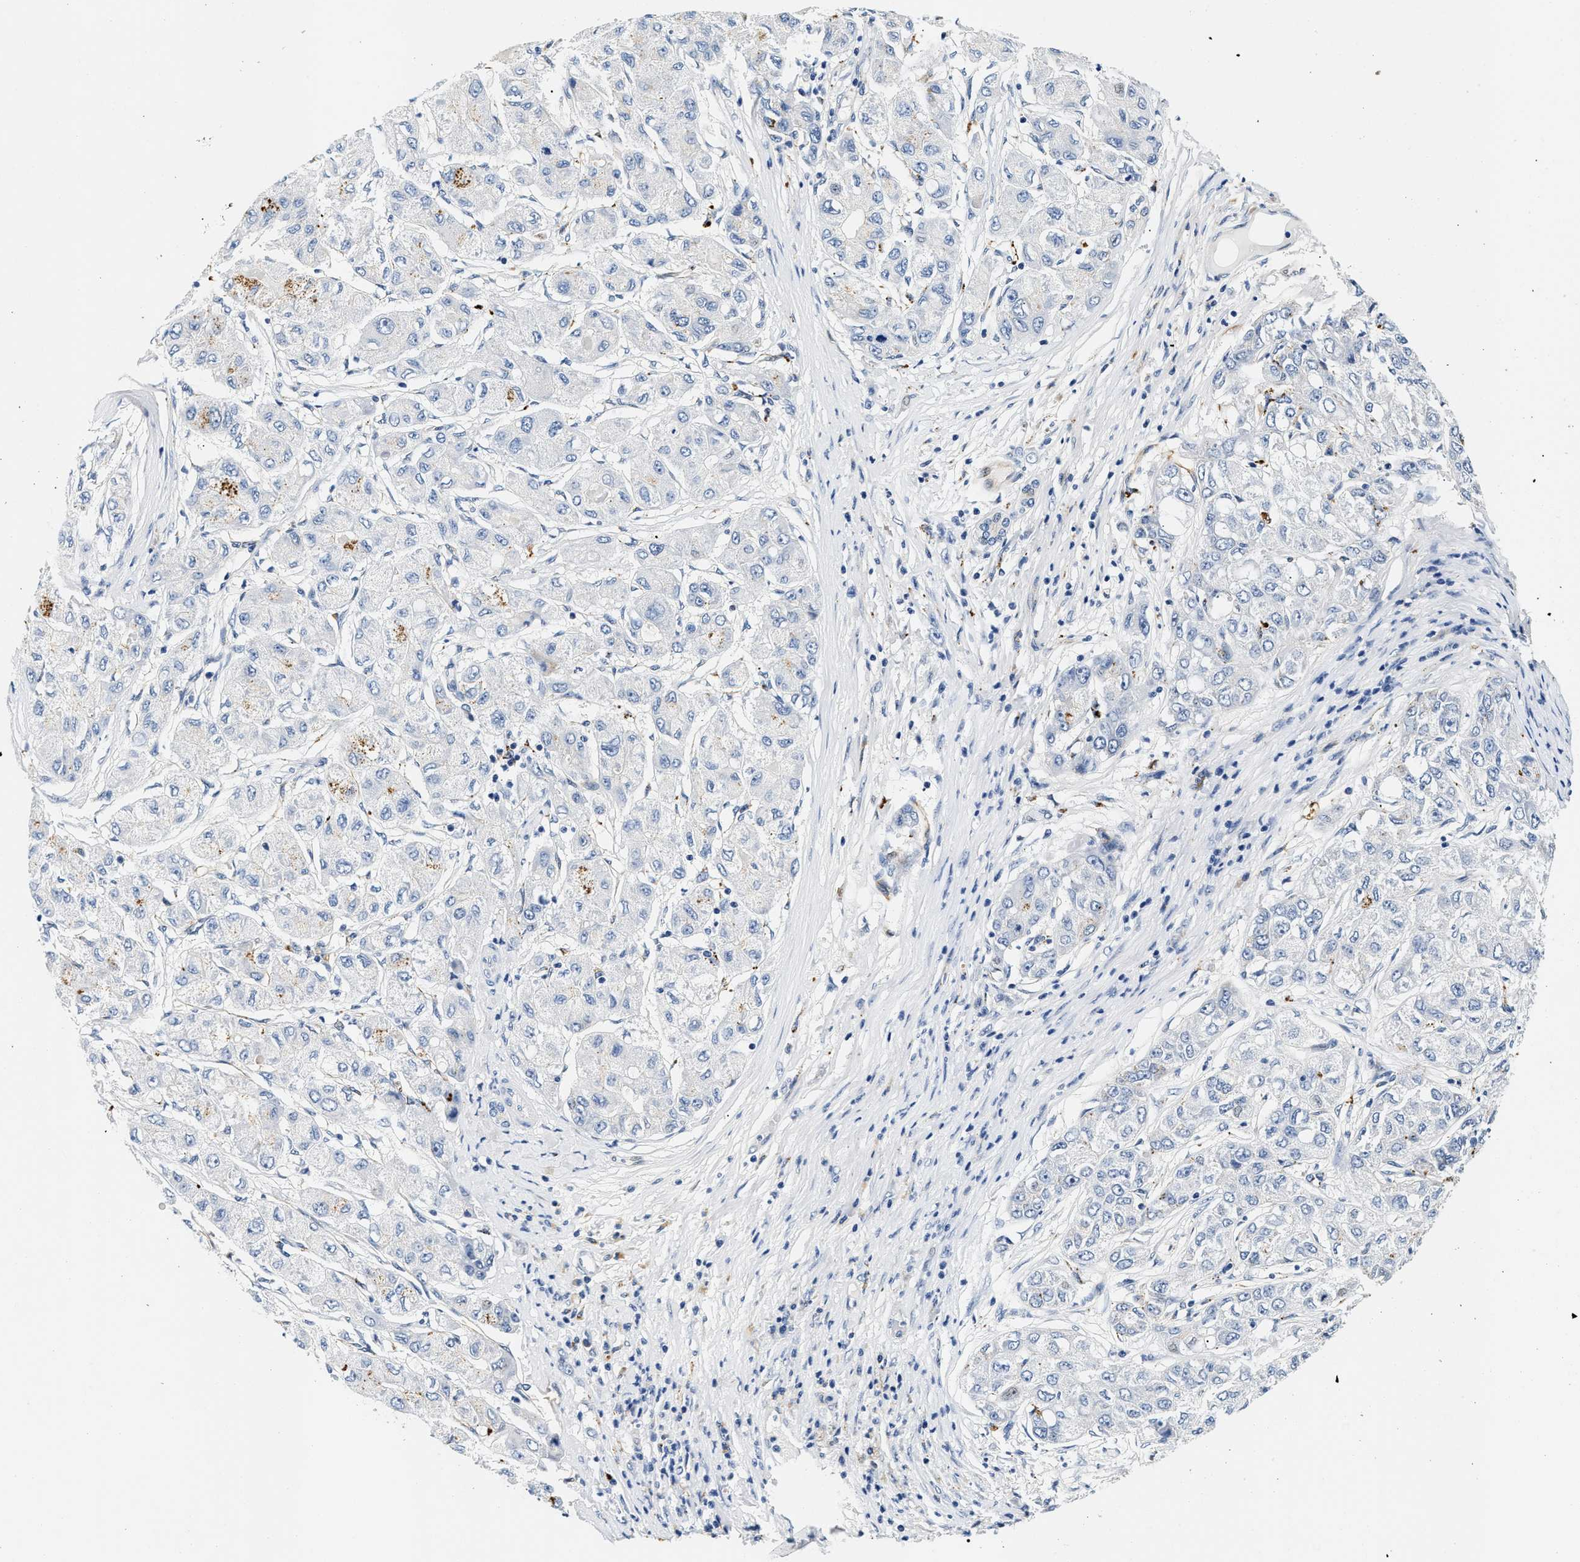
{"staining": {"intensity": "moderate", "quantity": "<25%", "location": "cytoplasmic/membranous"}, "tissue": "liver cancer", "cell_type": "Tumor cells", "image_type": "cancer", "snomed": [{"axis": "morphology", "description": "Carcinoma, Hepatocellular, NOS"}, {"axis": "topography", "description": "Liver"}], "caption": "Tumor cells exhibit moderate cytoplasmic/membranous expression in approximately <25% of cells in liver cancer. The protein is shown in brown color, while the nuclei are stained blue.", "gene": "MED22", "patient": {"sex": "male", "age": 80}}